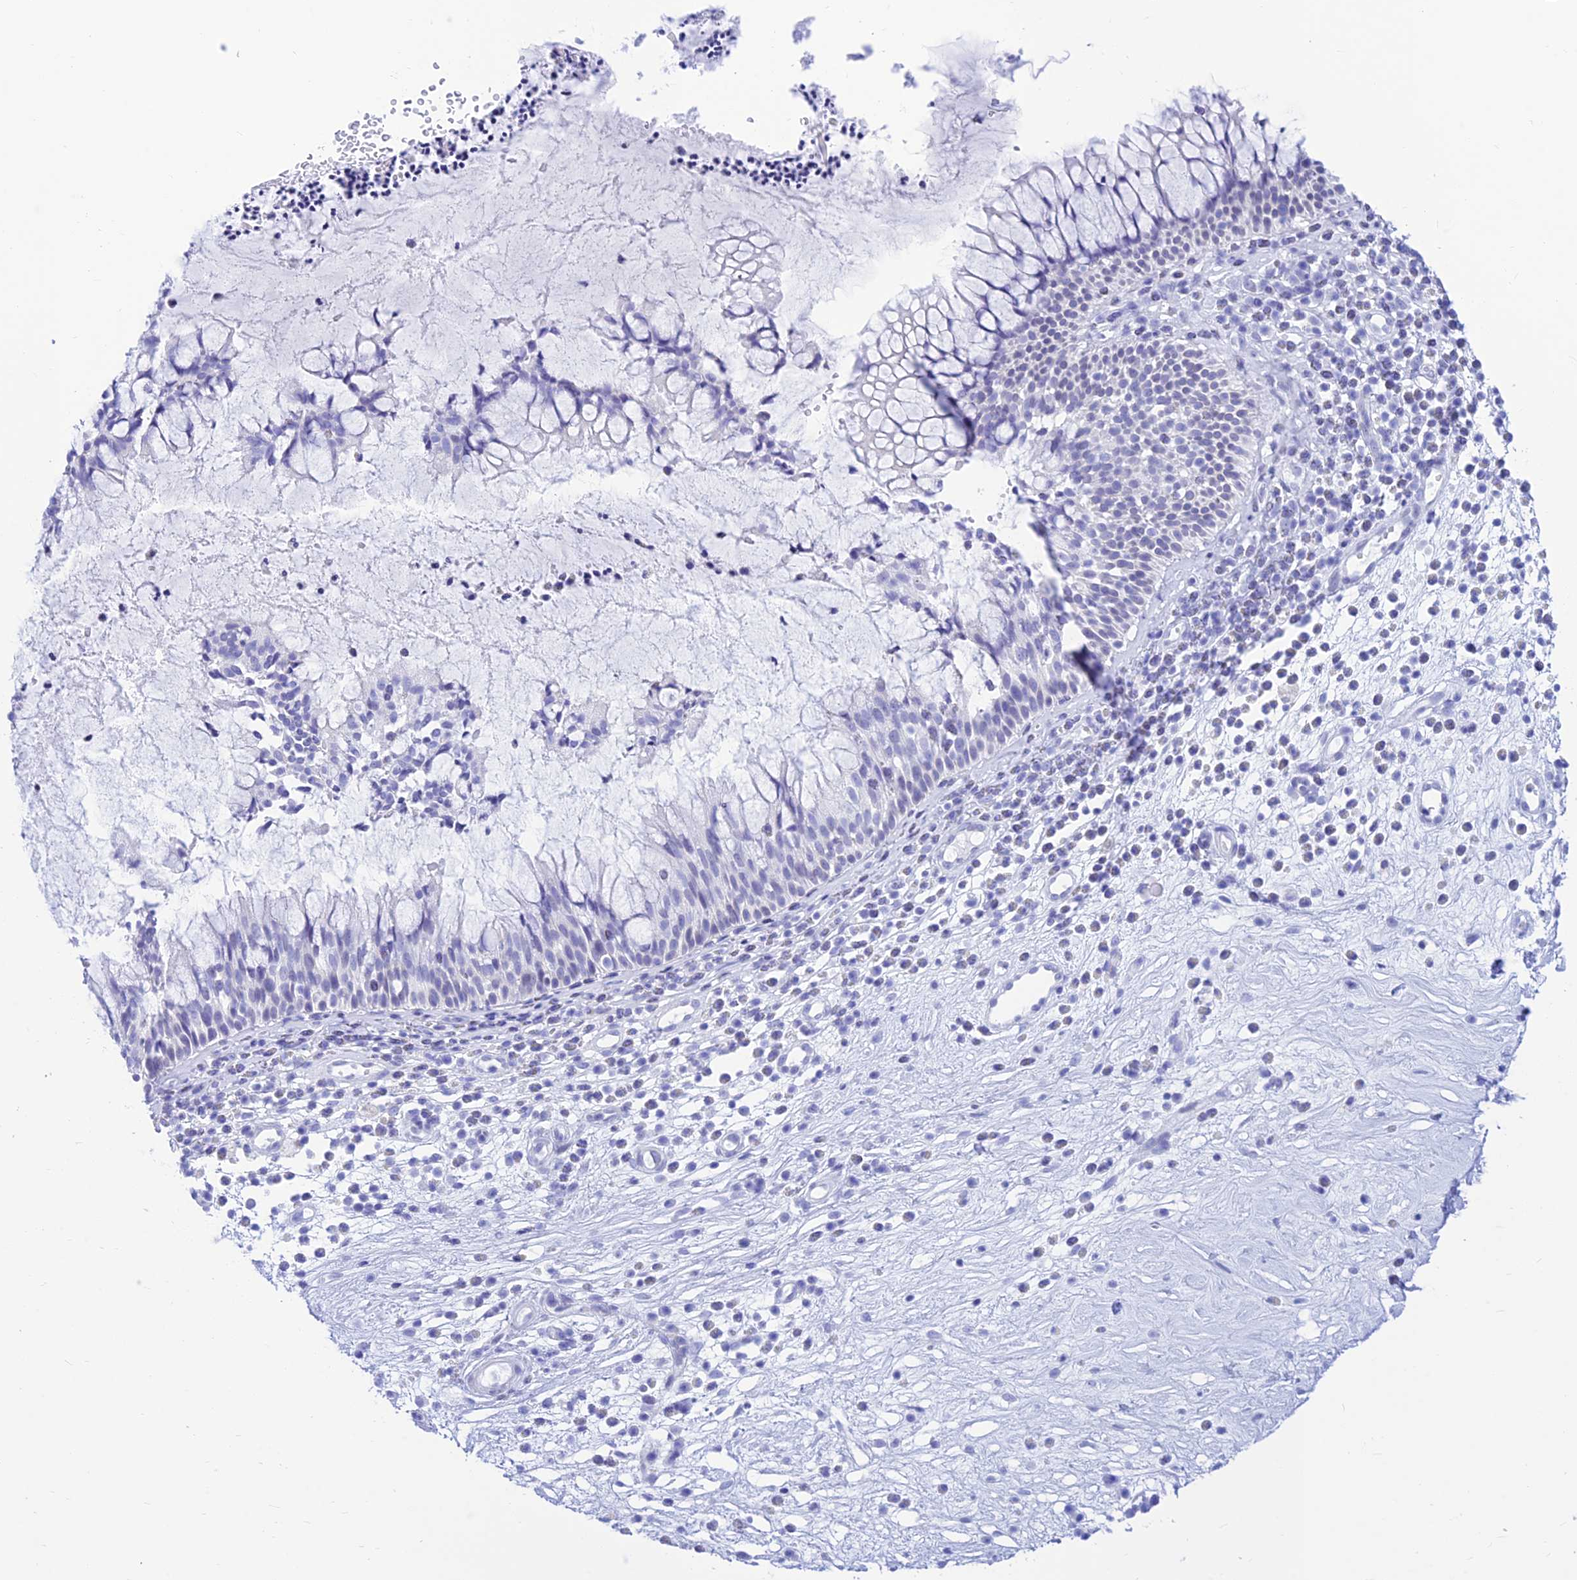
{"staining": {"intensity": "negative", "quantity": "none", "location": "none"}, "tissue": "nasopharynx", "cell_type": "Respiratory epithelial cells", "image_type": "normal", "snomed": [{"axis": "morphology", "description": "Normal tissue, NOS"}, {"axis": "morphology", "description": "Inflammation, NOS"}, {"axis": "topography", "description": "Nasopharynx"}], "caption": "This is an immunohistochemistry (IHC) image of normal nasopharynx. There is no expression in respiratory epithelial cells.", "gene": "PRNP", "patient": {"sex": "male", "age": 70}}